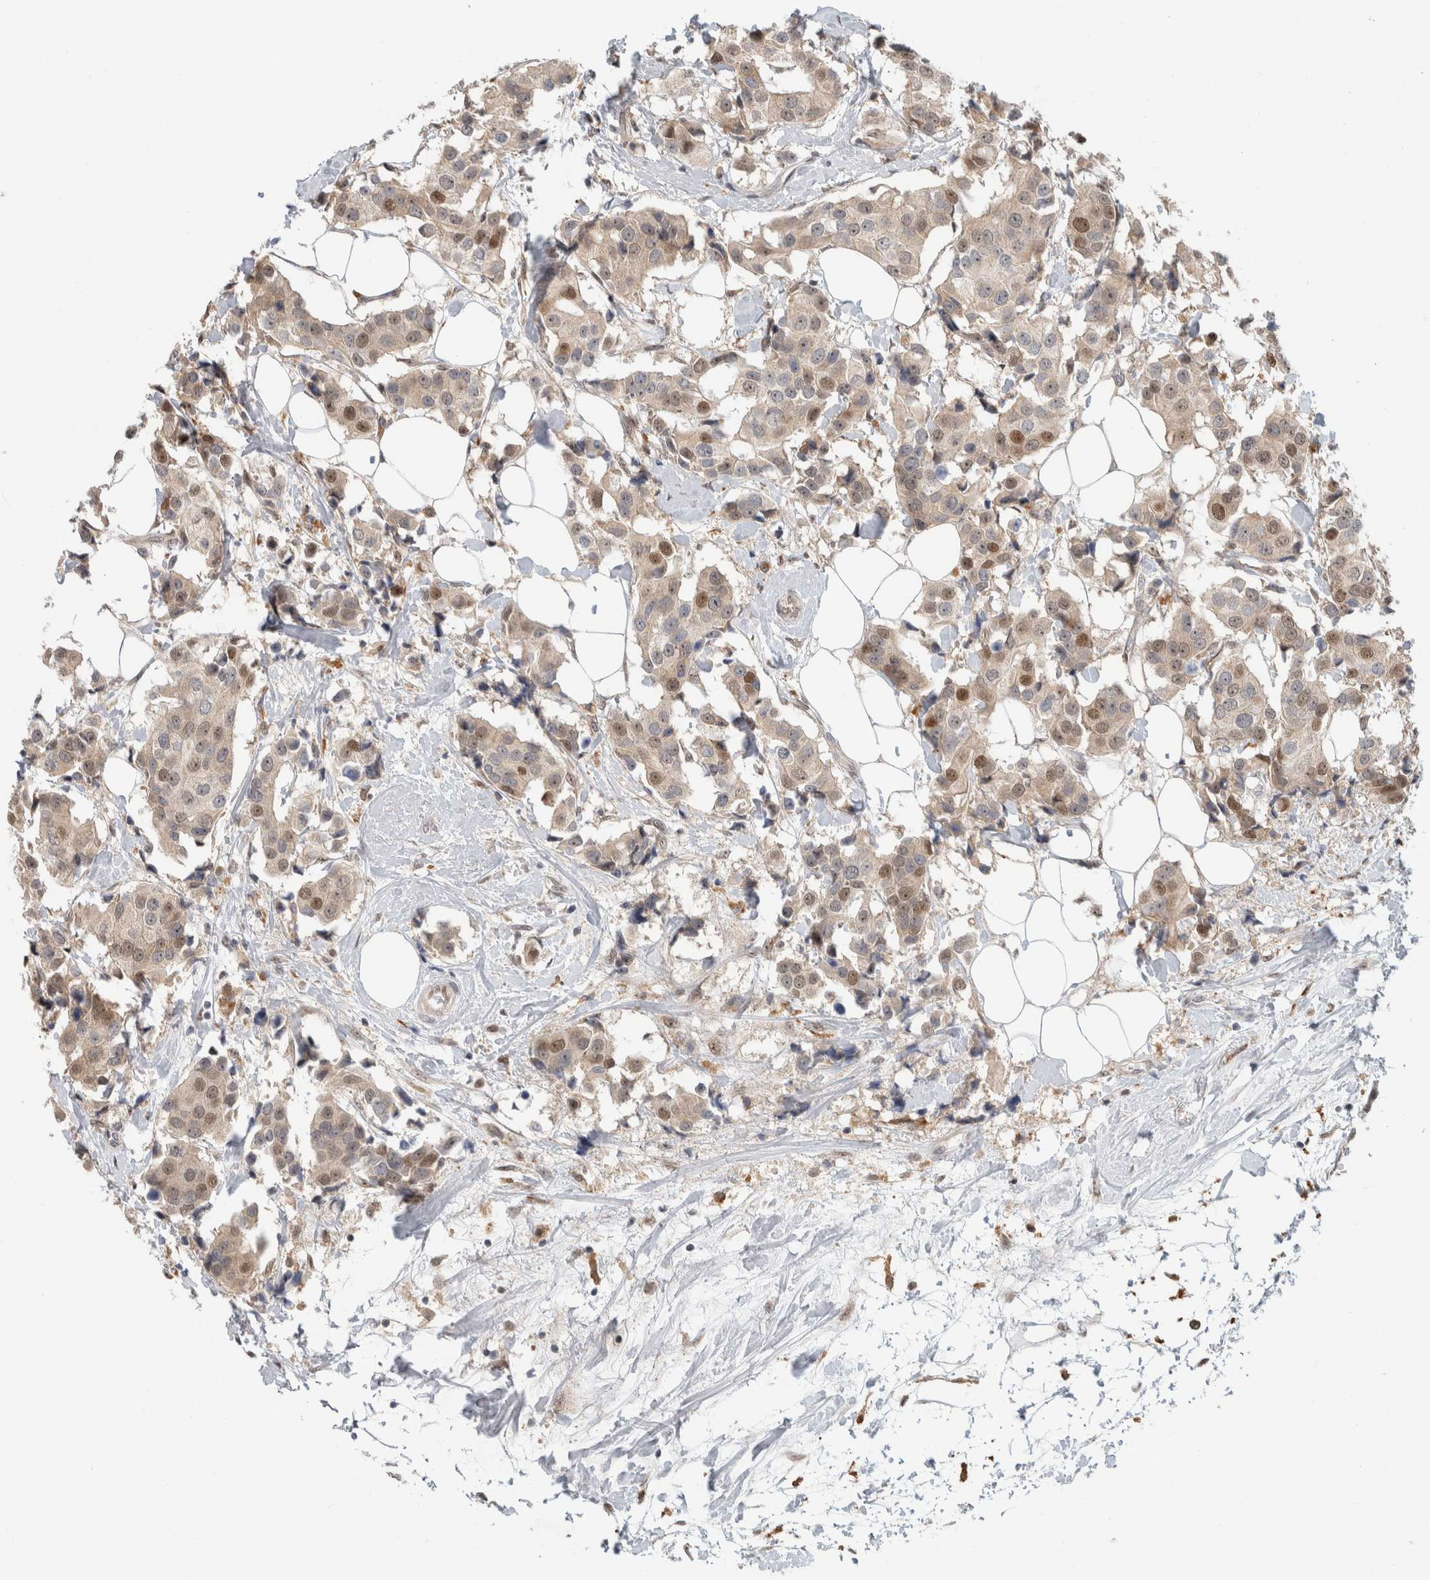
{"staining": {"intensity": "moderate", "quantity": ">75%", "location": "cytoplasmic/membranous,nuclear"}, "tissue": "breast cancer", "cell_type": "Tumor cells", "image_type": "cancer", "snomed": [{"axis": "morphology", "description": "Normal tissue, NOS"}, {"axis": "morphology", "description": "Duct carcinoma"}, {"axis": "topography", "description": "Breast"}], "caption": "Protein expression analysis of human breast invasive ductal carcinoma reveals moderate cytoplasmic/membranous and nuclear staining in about >75% of tumor cells.", "gene": "NAB2", "patient": {"sex": "female", "age": 39}}